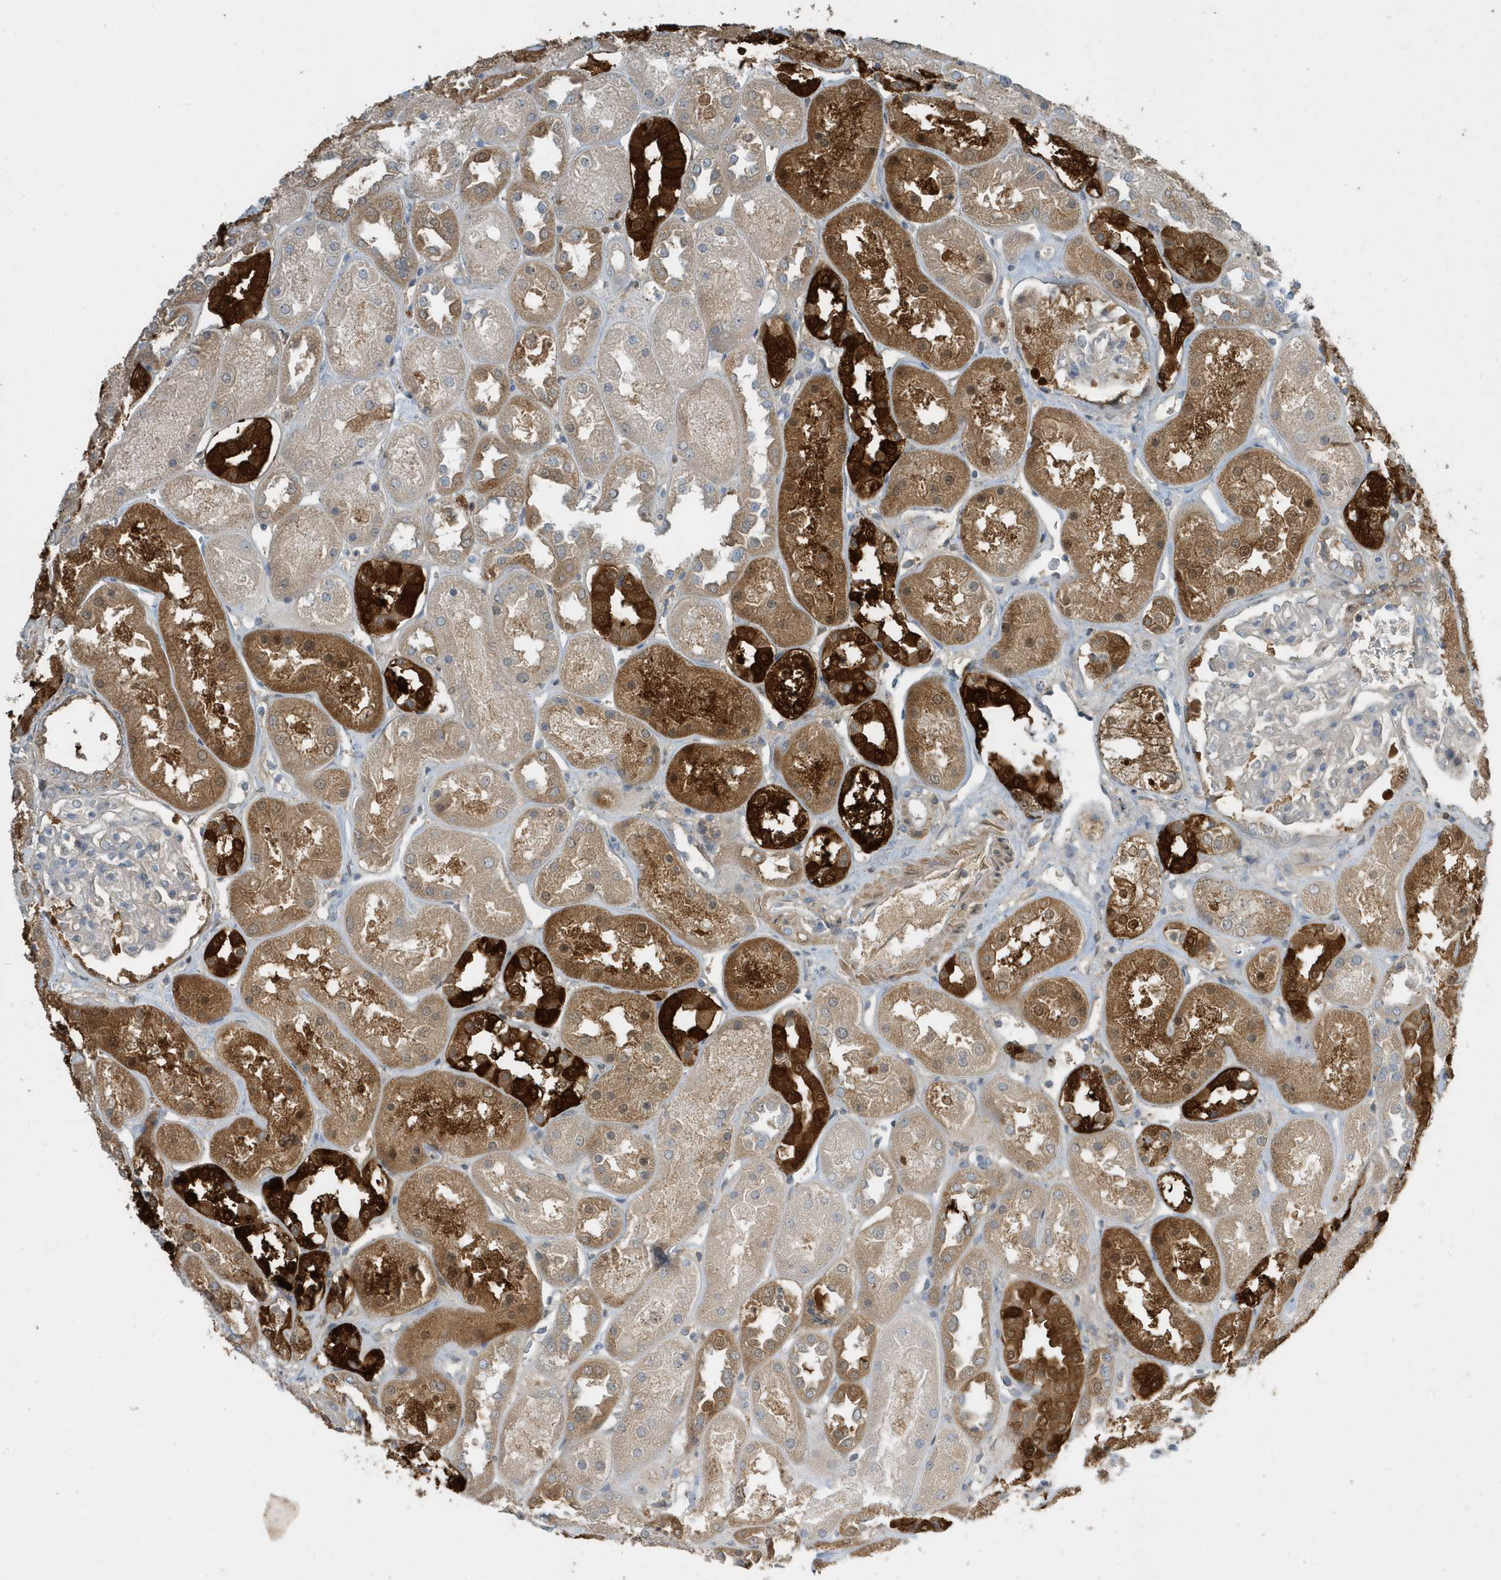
{"staining": {"intensity": "weak", "quantity": "<25%", "location": "cytoplasmic/membranous"}, "tissue": "kidney", "cell_type": "Cells in glomeruli", "image_type": "normal", "snomed": [{"axis": "morphology", "description": "Normal tissue, NOS"}, {"axis": "topography", "description": "Kidney"}], "caption": "Kidney was stained to show a protein in brown. There is no significant expression in cells in glomeruli. The staining is performed using DAB brown chromogen with nuclei counter-stained in using hematoxylin.", "gene": "USP53", "patient": {"sex": "male", "age": 70}}